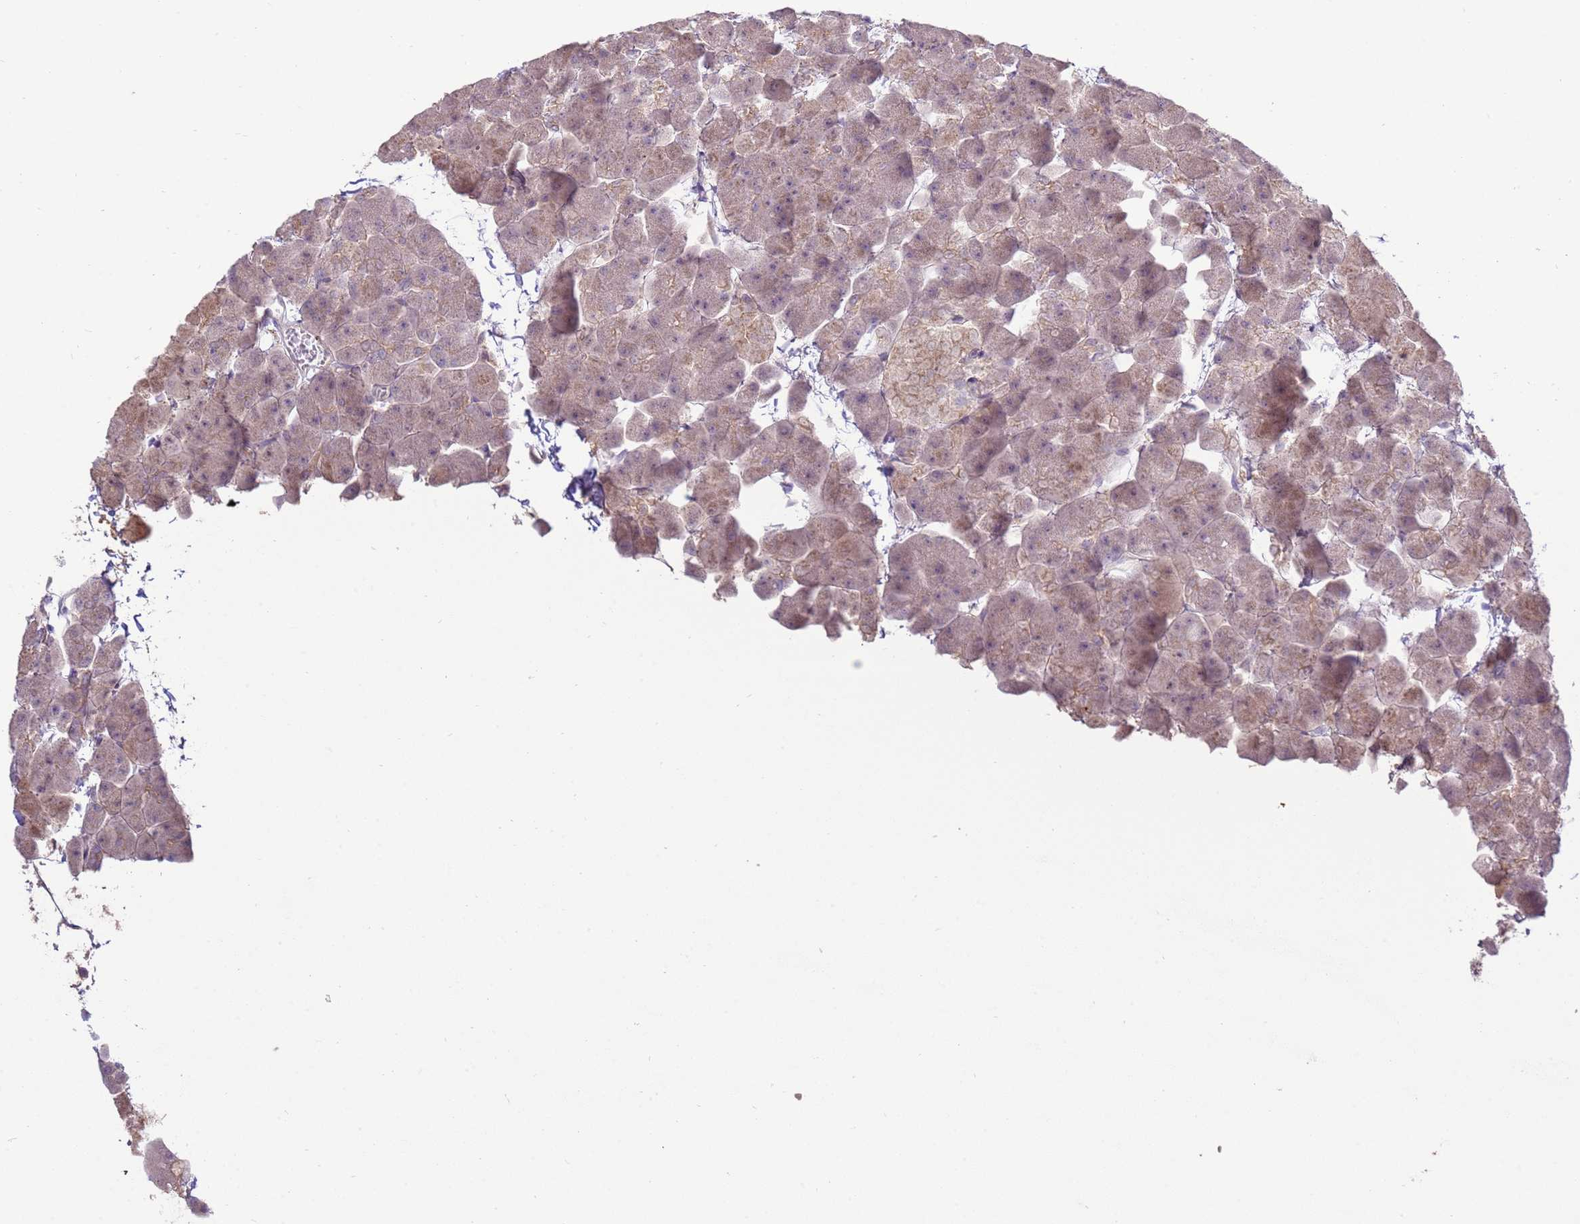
{"staining": {"intensity": "moderate", "quantity": "25%-75%", "location": "cytoplasmic/membranous"}, "tissue": "pancreas", "cell_type": "Exocrine glandular cells", "image_type": "normal", "snomed": [{"axis": "morphology", "description": "Normal tissue, NOS"}, {"axis": "topography", "description": "Pancreas"}], "caption": "Immunohistochemical staining of normal human pancreas displays 25%-75% levels of moderate cytoplasmic/membranous protein staining in about 25%-75% of exocrine glandular cells. (IHC, brightfield microscopy, high magnification).", "gene": "ZNF624", "patient": {"sex": "male", "age": 35}}